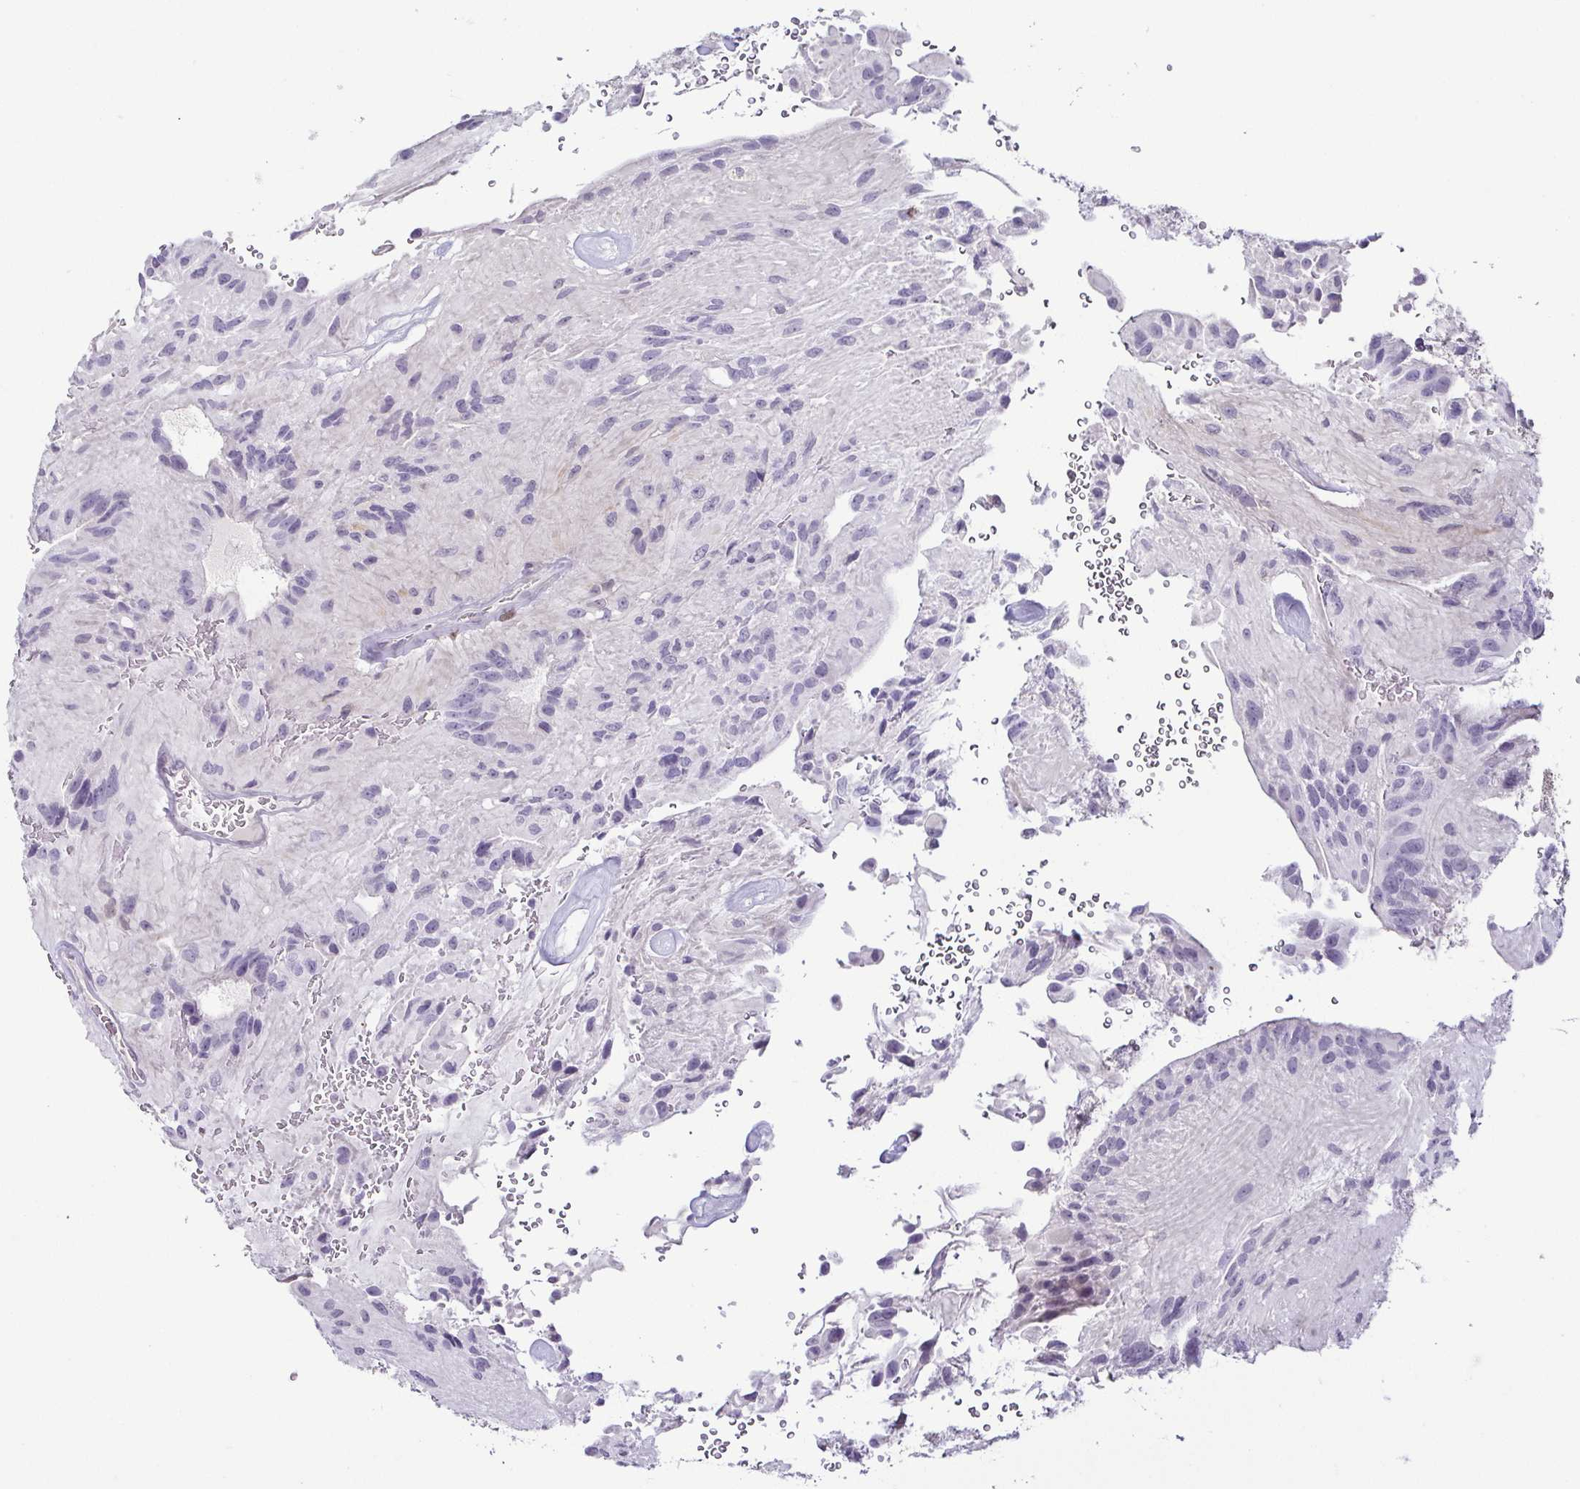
{"staining": {"intensity": "negative", "quantity": "none", "location": "none"}, "tissue": "glioma", "cell_type": "Tumor cells", "image_type": "cancer", "snomed": [{"axis": "morphology", "description": "Glioma, malignant, Low grade"}, {"axis": "topography", "description": "Brain"}], "caption": "Tumor cells show no significant protein positivity in glioma. Brightfield microscopy of immunohistochemistry (IHC) stained with DAB (3,3'-diaminobenzidine) (brown) and hematoxylin (blue), captured at high magnification.", "gene": "HOPX", "patient": {"sex": "male", "age": 31}}